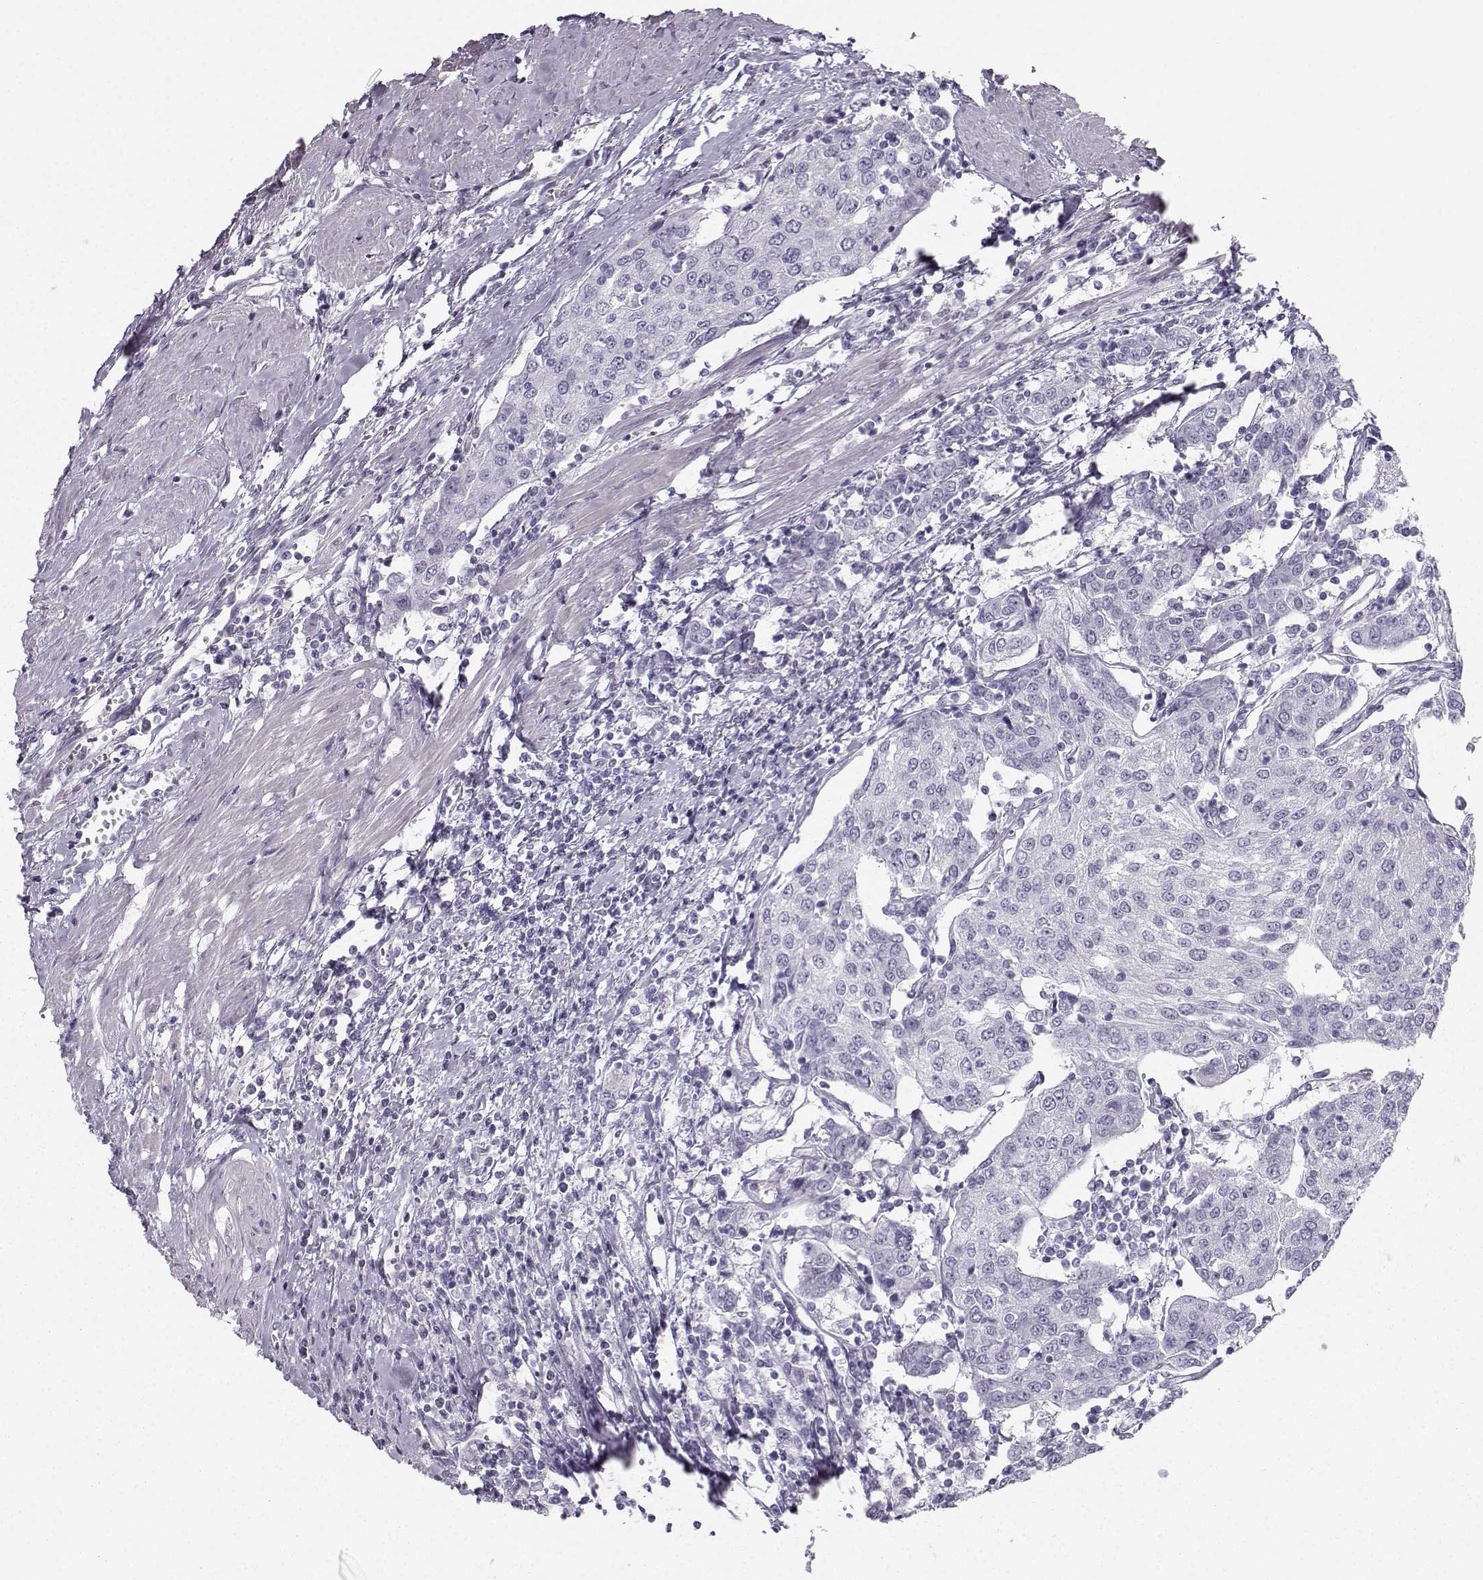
{"staining": {"intensity": "negative", "quantity": "none", "location": "none"}, "tissue": "urothelial cancer", "cell_type": "Tumor cells", "image_type": "cancer", "snomed": [{"axis": "morphology", "description": "Urothelial carcinoma, High grade"}, {"axis": "topography", "description": "Urinary bladder"}], "caption": "This is a micrograph of immunohistochemistry (IHC) staining of urothelial carcinoma (high-grade), which shows no staining in tumor cells.", "gene": "CASR", "patient": {"sex": "female", "age": 85}}